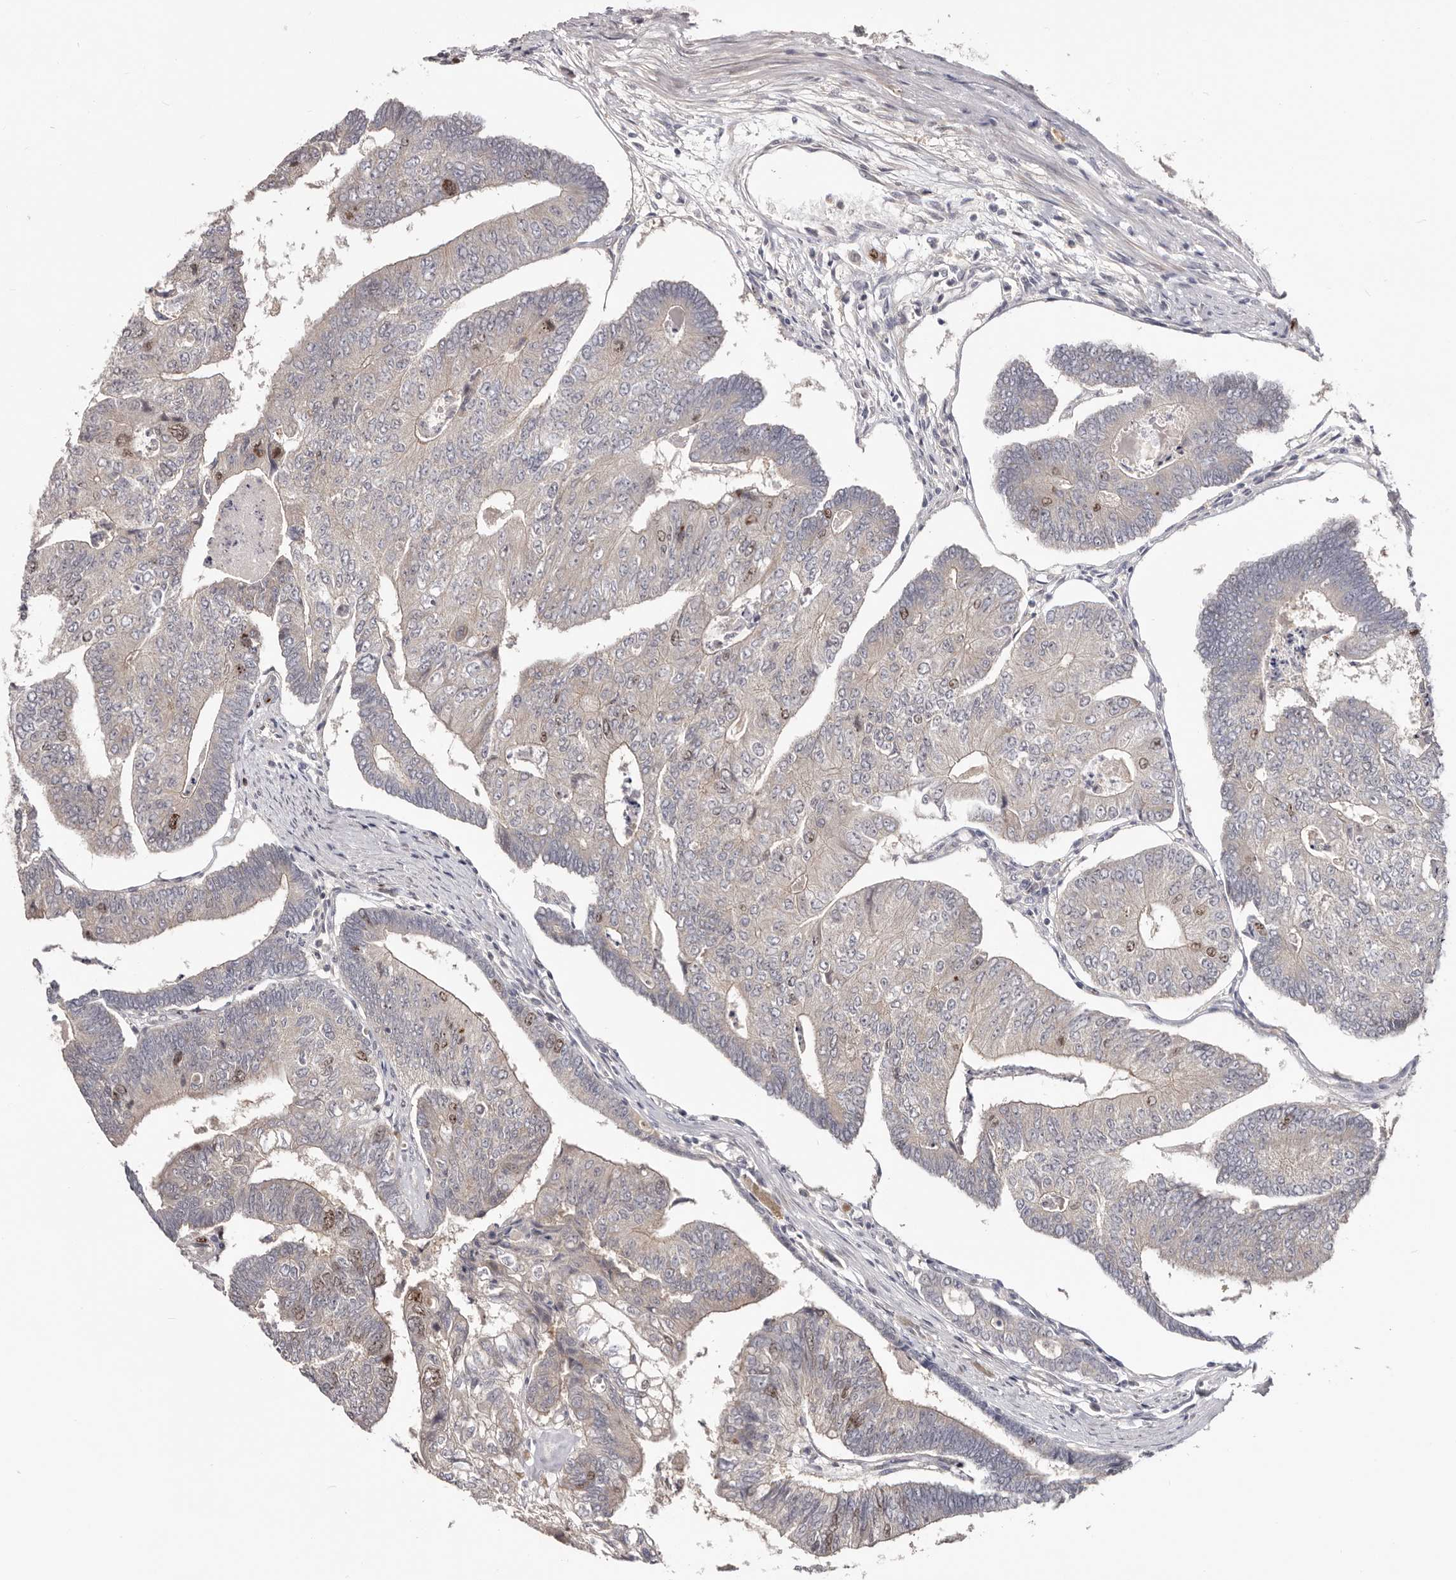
{"staining": {"intensity": "moderate", "quantity": "<25%", "location": "nuclear"}, "tissue": "colorectal cancer", "cell_type": "Tumor cells", "image_type": "cancer", "snomed": [{"axis": "morphology", "description": "Adenocarcinoma, NOS"}, {"axis": "topography", "description": "Colon"}], "caption": "Colorectal cancer (adenocarcinoma) was stained to show a protein in brown. There is low levels of moderate nuclear positivity in about <25% of tumor cells.", "gene": "CCDC190", "patient": {"sex": "female", "age": 67}}